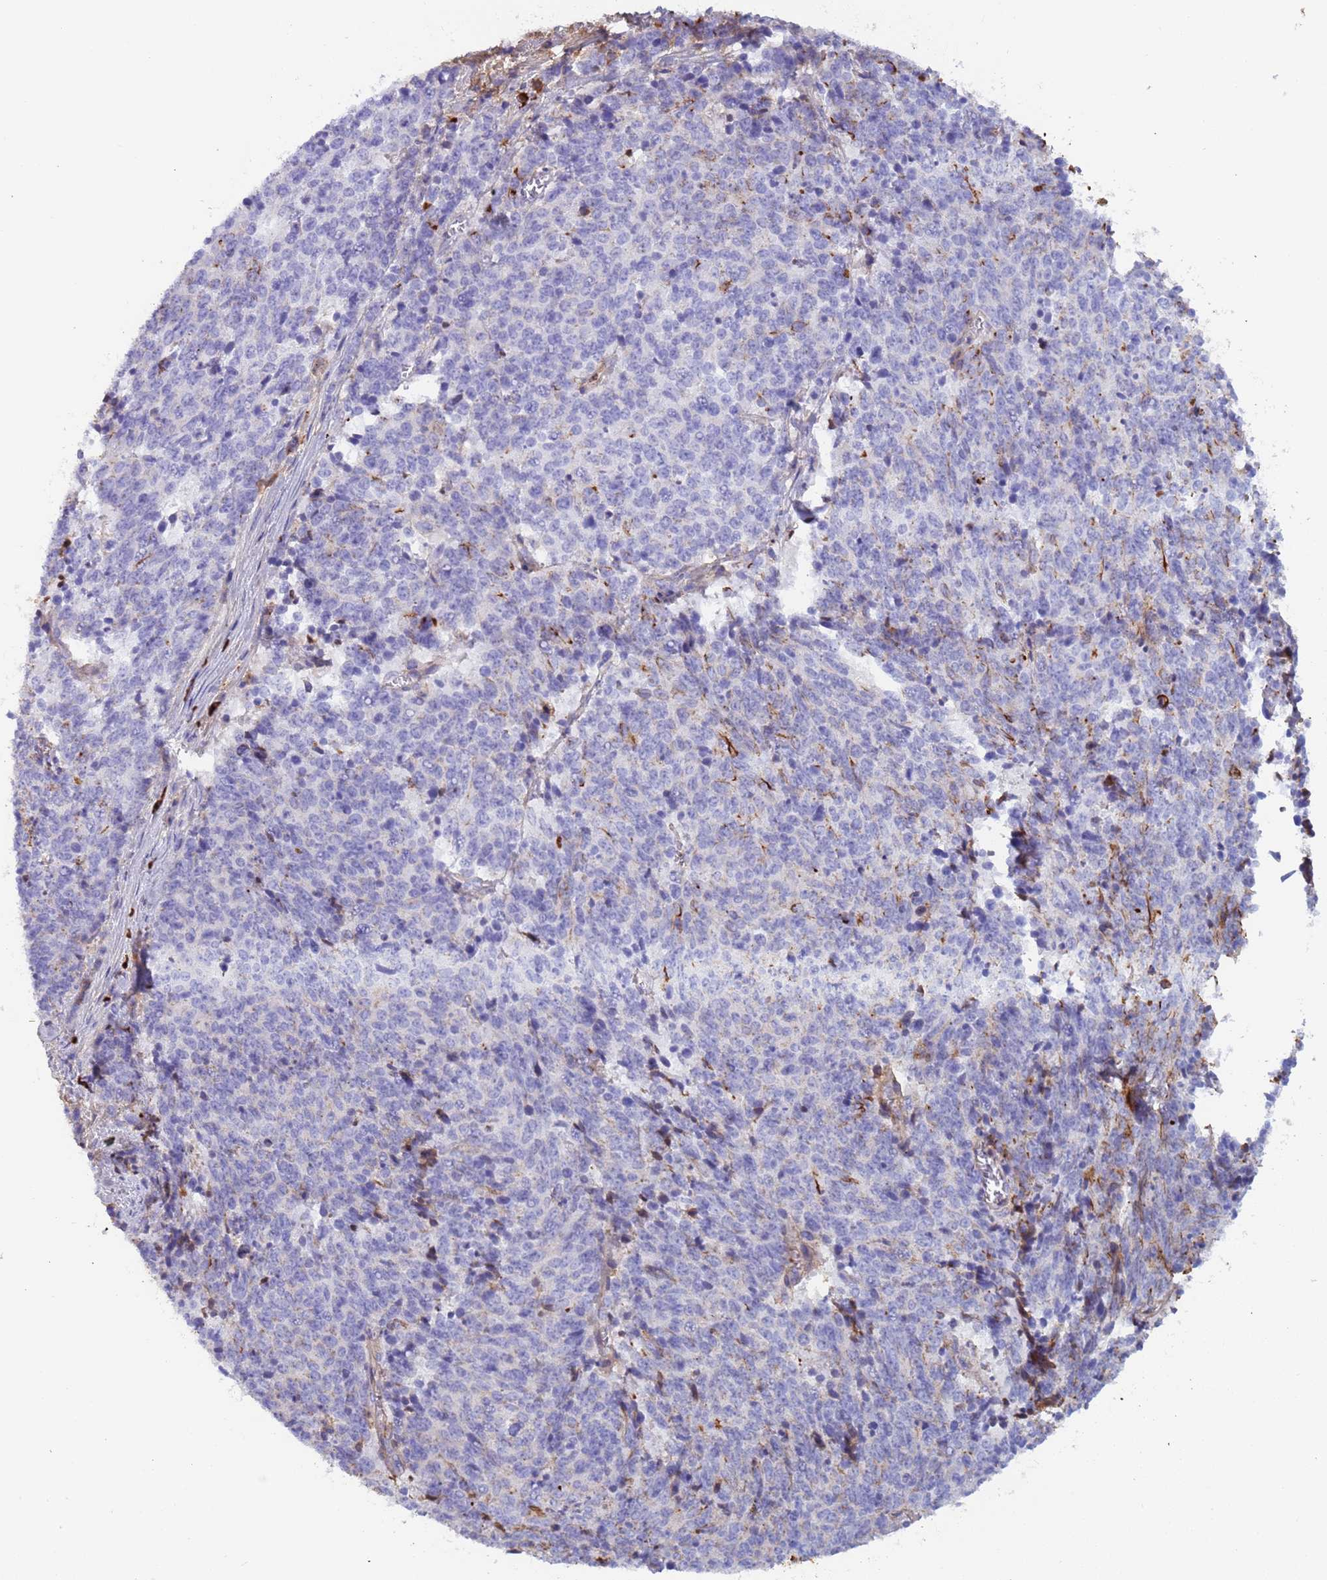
{"staining": {"intensity": "negative", "quantity": "none", "location": "none"}, "tissue": "cervical cancer", "cell_type": "Tumor cells", "image_type": "cancer", "snomed": [{"axis": "morphology", "description": "Squamous cell carcinoma, NOS"}, {"axis": "topography", "description": "Cervix"}], "caption": "Immunohistochemistry histopathology image of human cervical cancer (squamous cell carcinoma) stained for a protein (brown), which demonstrates no positivity in tumor cells.", "gene": "CYSLTR2", "patient": {"sex": "female", "age": 29}}